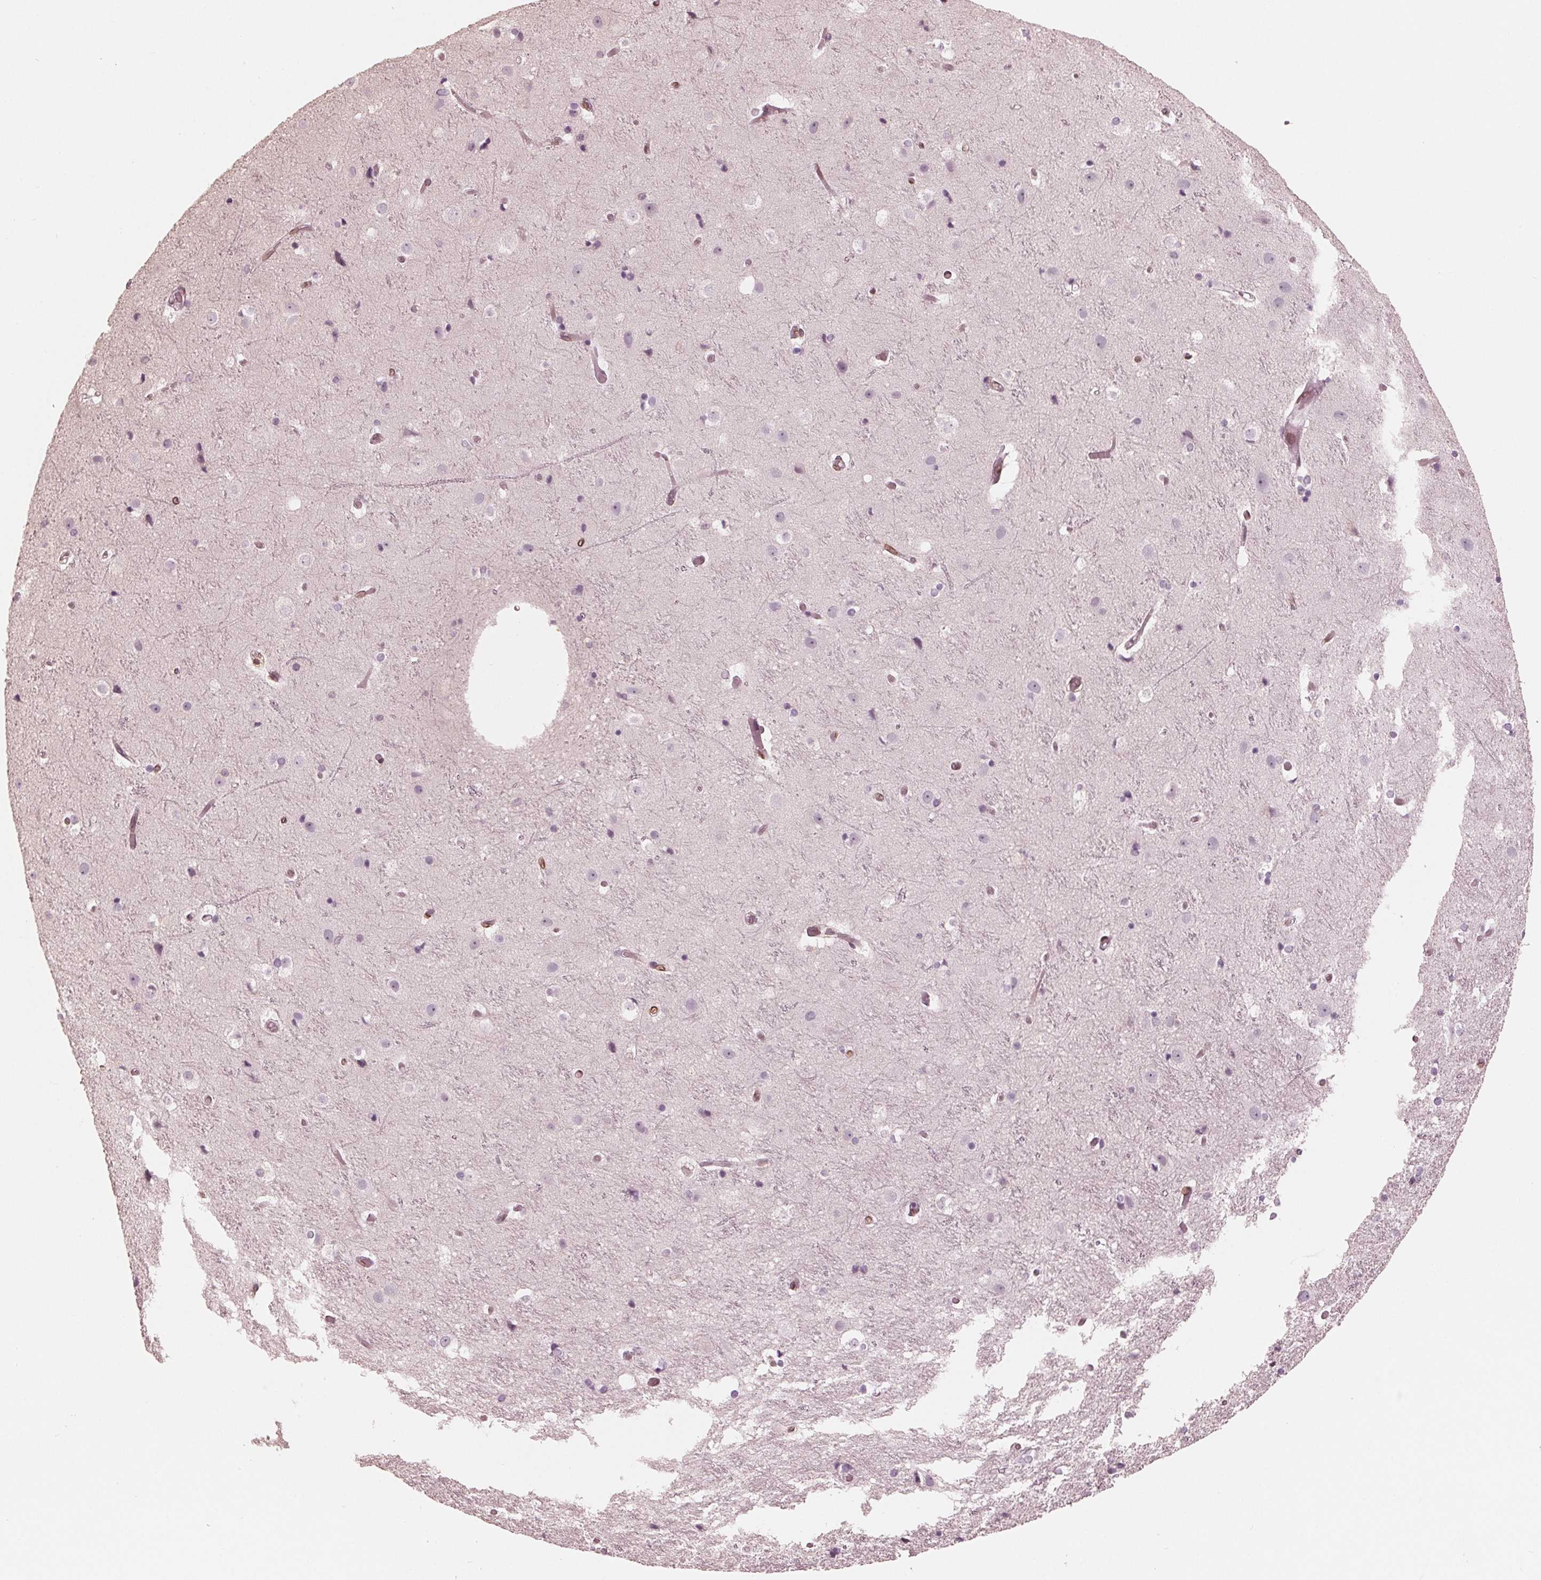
{"staining": {"intensity": "moderate", "quantity": ">75%", "location": "cytoplasmic/membranous,nuclear"}, "tissue": "cerebral cortex", "cell_type": "Endothelial cells", "image_type": "normal", "snomed": [{"axis": "morphology", "description": "Normal tissue, NOS"}, {"axis": "topography", "description": "Cerebral cortex"}], "caption": "Benign cerebral cortex reveals moderate cytoplasmic/membranous,nuclear positivity in about >75% of endothelial cells, visualized by immunohistochemistry.", "gene": "IKBIP", "patient": {"sex": "female", "age": 52}}